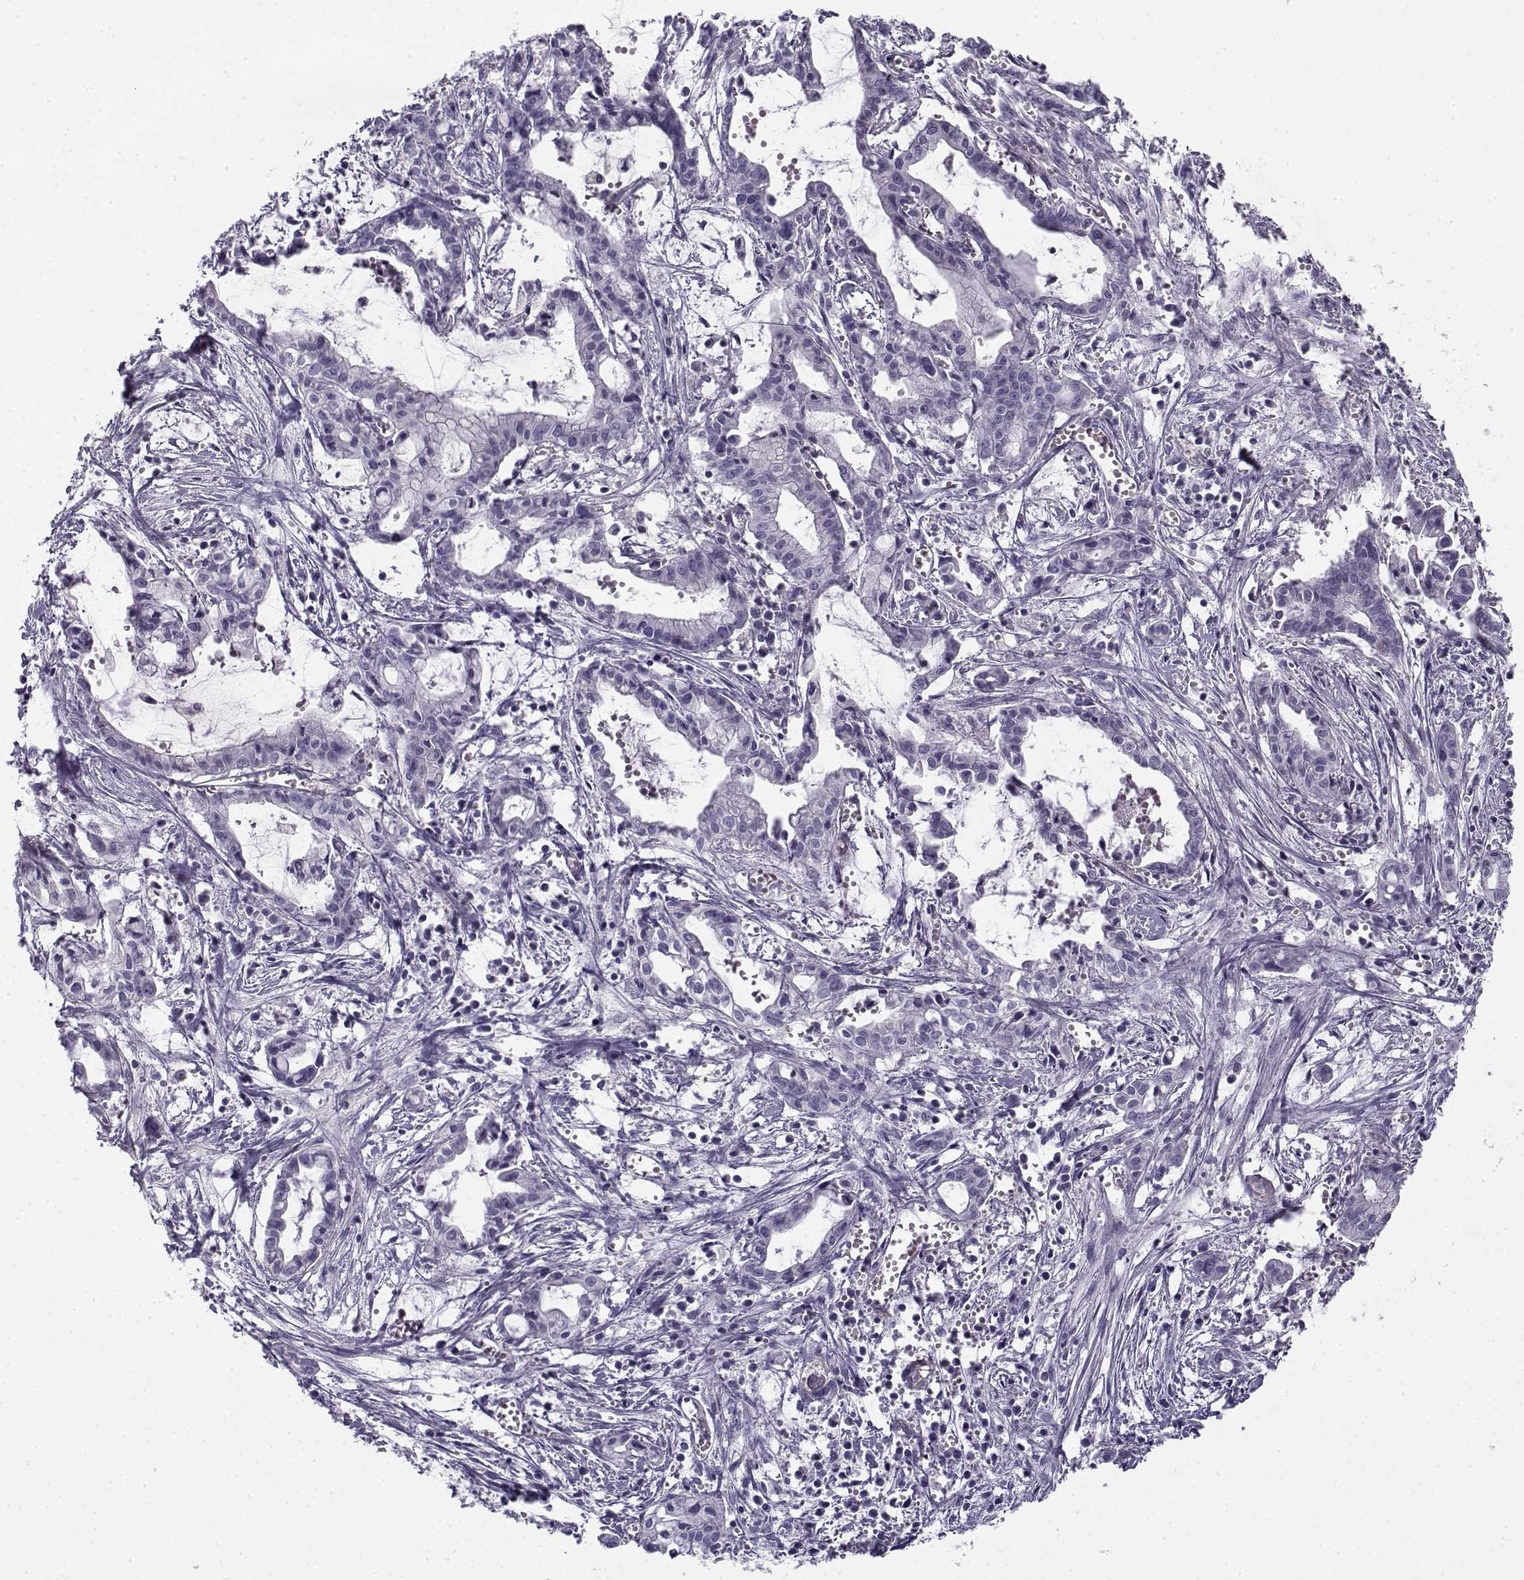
{"staining": {"intensity": "negative", "quantity": "none", "location": "none"}, "tissue": "pancreatic cancer", "cell_type": "Tumor cells", "image_type": "cancer", "snomed": [{"axis": "morphology", "description": "Adenocarcinoma, NOS"}, {"axis": "topography", "description": "Pancreas"}], "caption": "Micrograph shows no protein expression in tumor cells of pancreatic cancer tissue.", "gene": "MYO1A", "patient": {"sex": "male", "age": 48}}